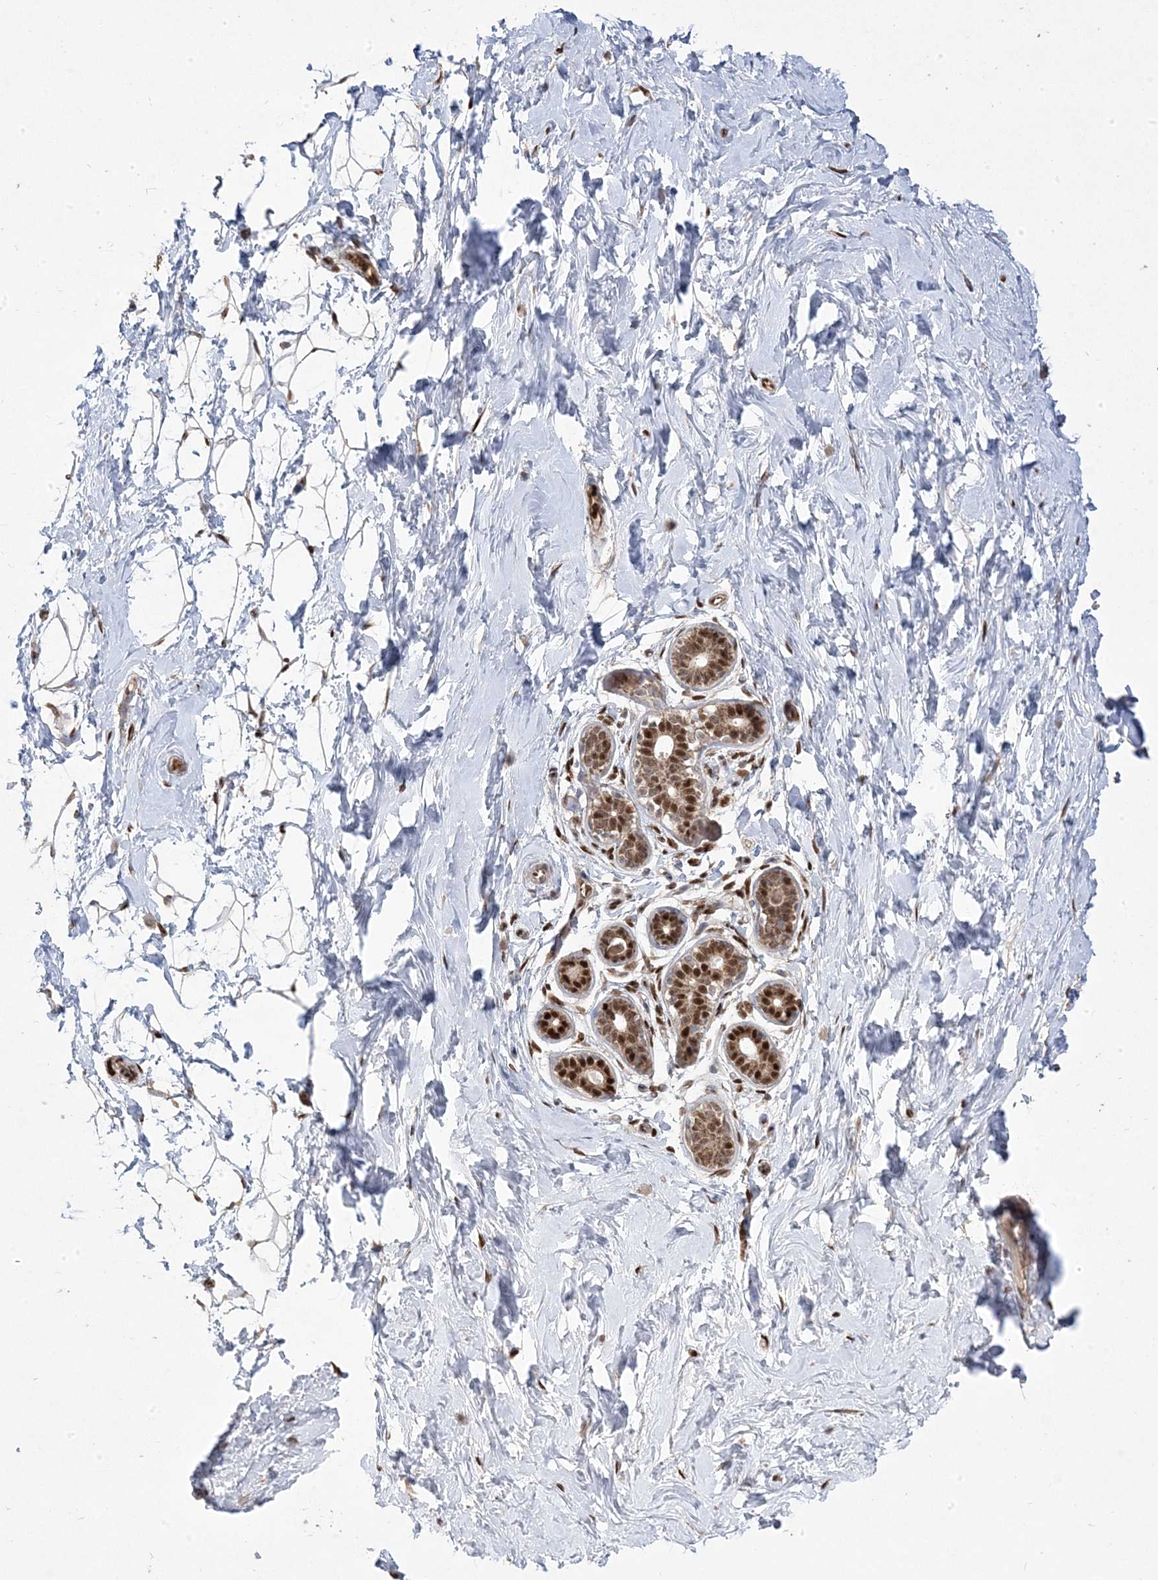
{"staining": {"intensity": "weak", "quantity": "25%-75%", "location": "cytoplasmic/membranous,nuclear"}, "tissue": "breast", "cell_type": "Adipocytes", "image_type": "normal", "snomed": [{"axis": "morphology", "description": "Normal tissue, NOS"}, {"axis": "morphology", "description": "Adenoma, NOS"}, {"axis": "topography", "description": "Breast"}], "caption": "Brown immunohistochemical staining in normal human breast demonstrates weak cytoplasmic/membranous,nuclear staining in about 25%-75% of adipocytes. The staining was performed using DAB, with brown indicating positive protein expression. Nuclei are stained blue with hematoxylin.", "gene": "PPOX", "patient": {"sex": "female", "age": 23}}